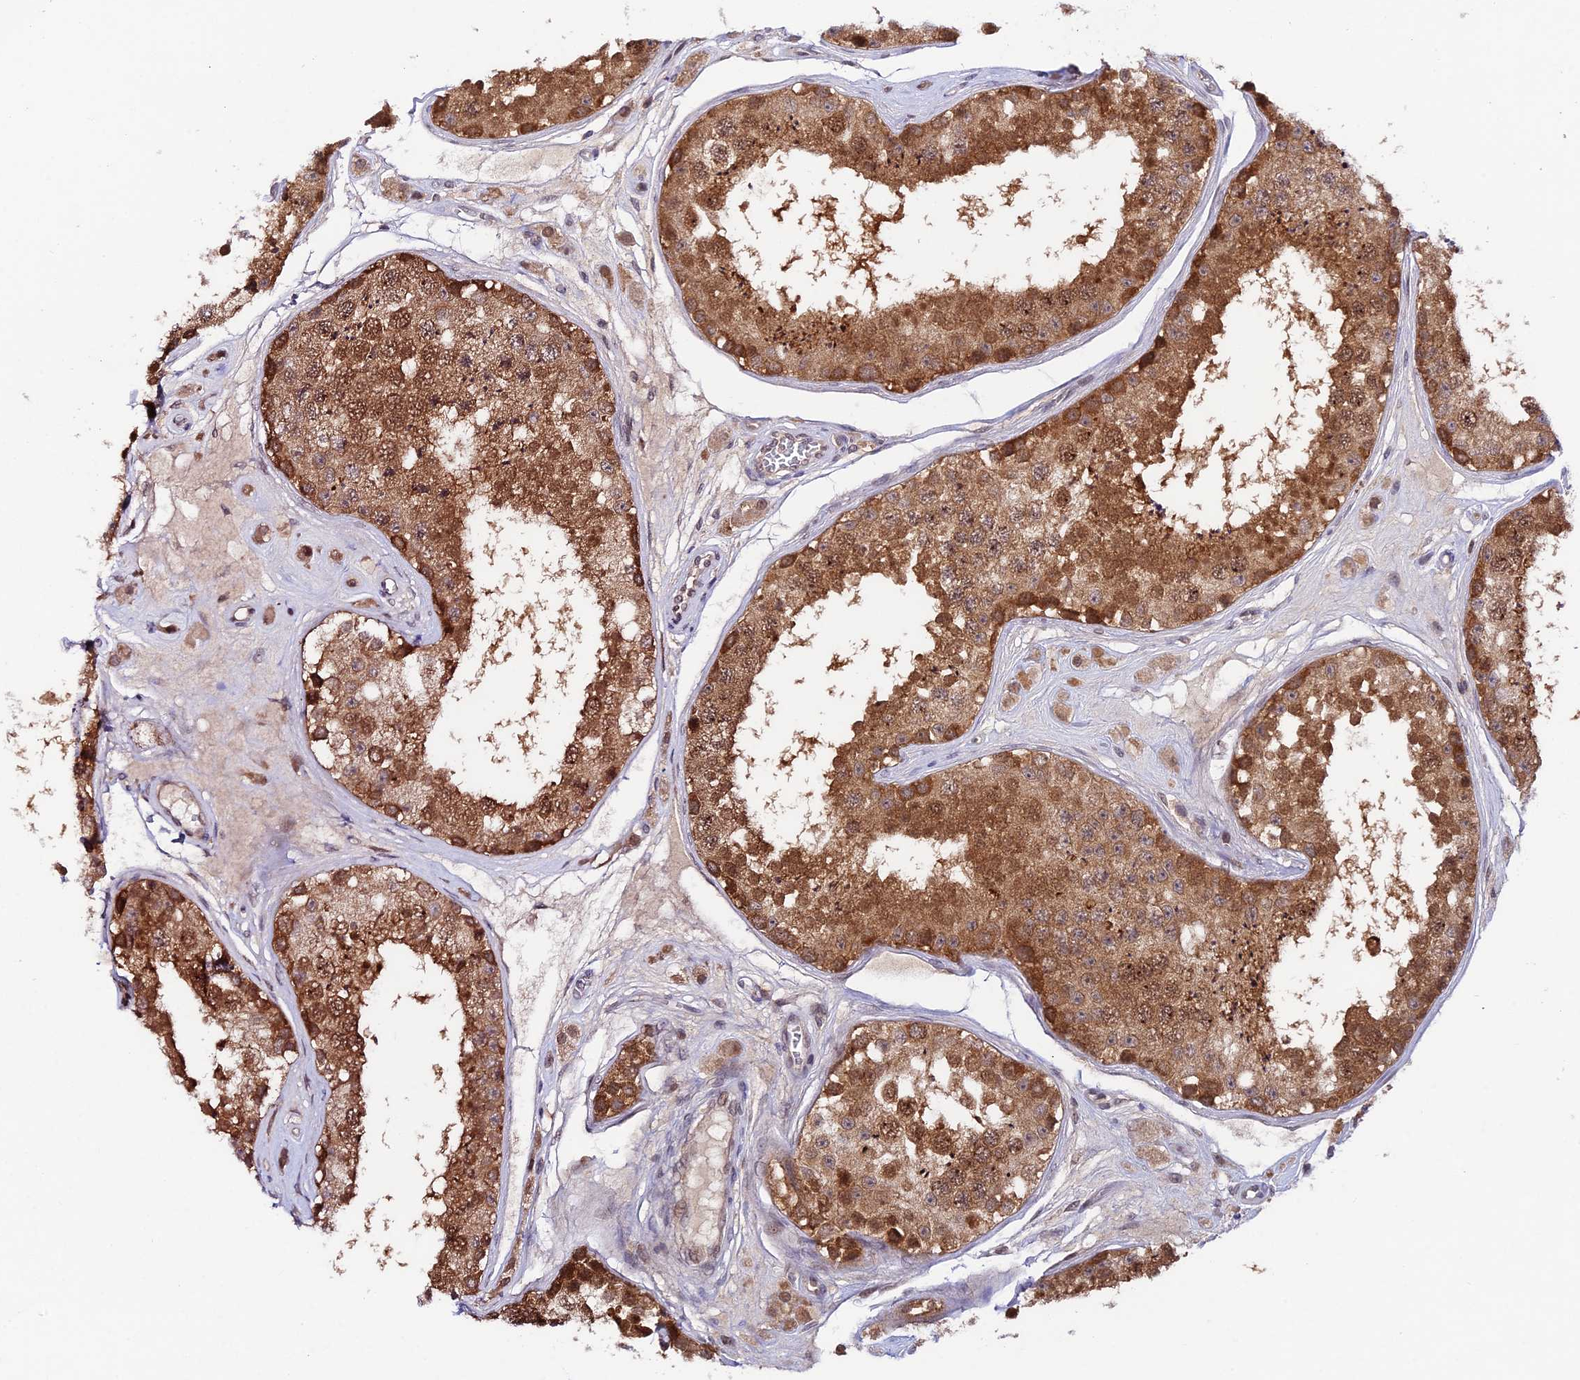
{"staining": {"intensity": "strong", "quantity": ">75%", "location": "cytoplasmic/membranous,nuclear"}, "tissue": "testis", "cell_type": "Cells in seminiferous ducts", "image_type": "normal", "snomed": [{"axis": "morphology", "description": "Normal tissue, NOS"}, {"axis": "topography", "description": "Testis"}], "caption": "The histopathology image exhibits a brown stain indicating the presence of a protein in the cytoplasmic/membranous,nuclear of cells in seminiferous ducts in testis.", "gene": "TRIM40", "patient": {"sex": "male", "age": 25}}